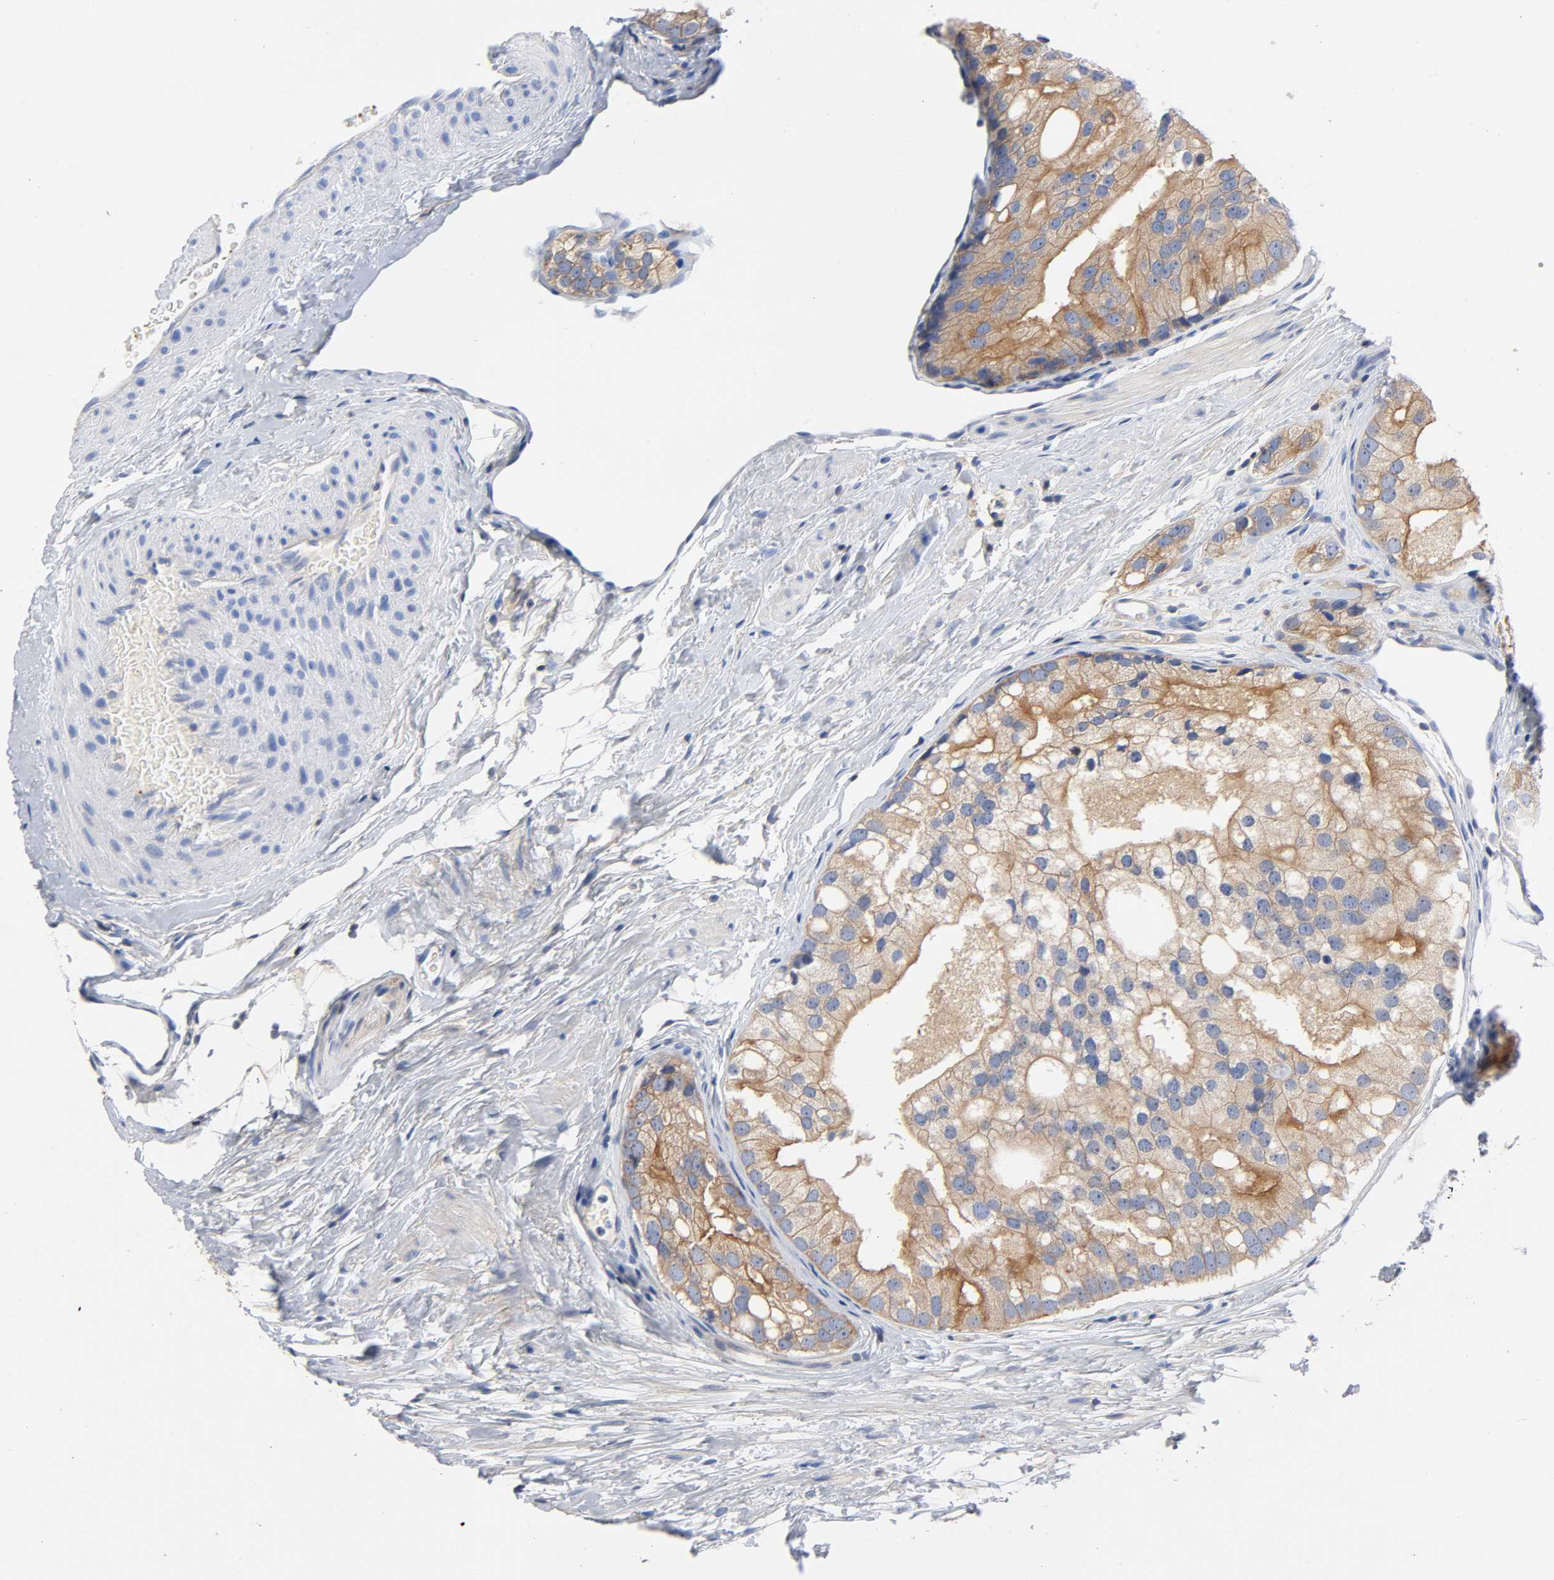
{"staining": {"intensity": "moderate", "quantity": ">75%", "location": "cytoplasmic/membranous"}, "tissue": "prostate cancer", "cell_type": "Tumor cells", "image_type": "cancer", "snomed": [{"axis": "morphology", "description": "Adenocarcinoma, Low grade"}, {"axis": "topography", "description": "Prostate"}], "caption": "Prostate adenocarcinoma (low-grade) tissue displays moderate cytoplasmic/membranous staining in approximately >75% of tumor cells", "gene": "SRC", "patient": {"sex": "male", "age": 69}}